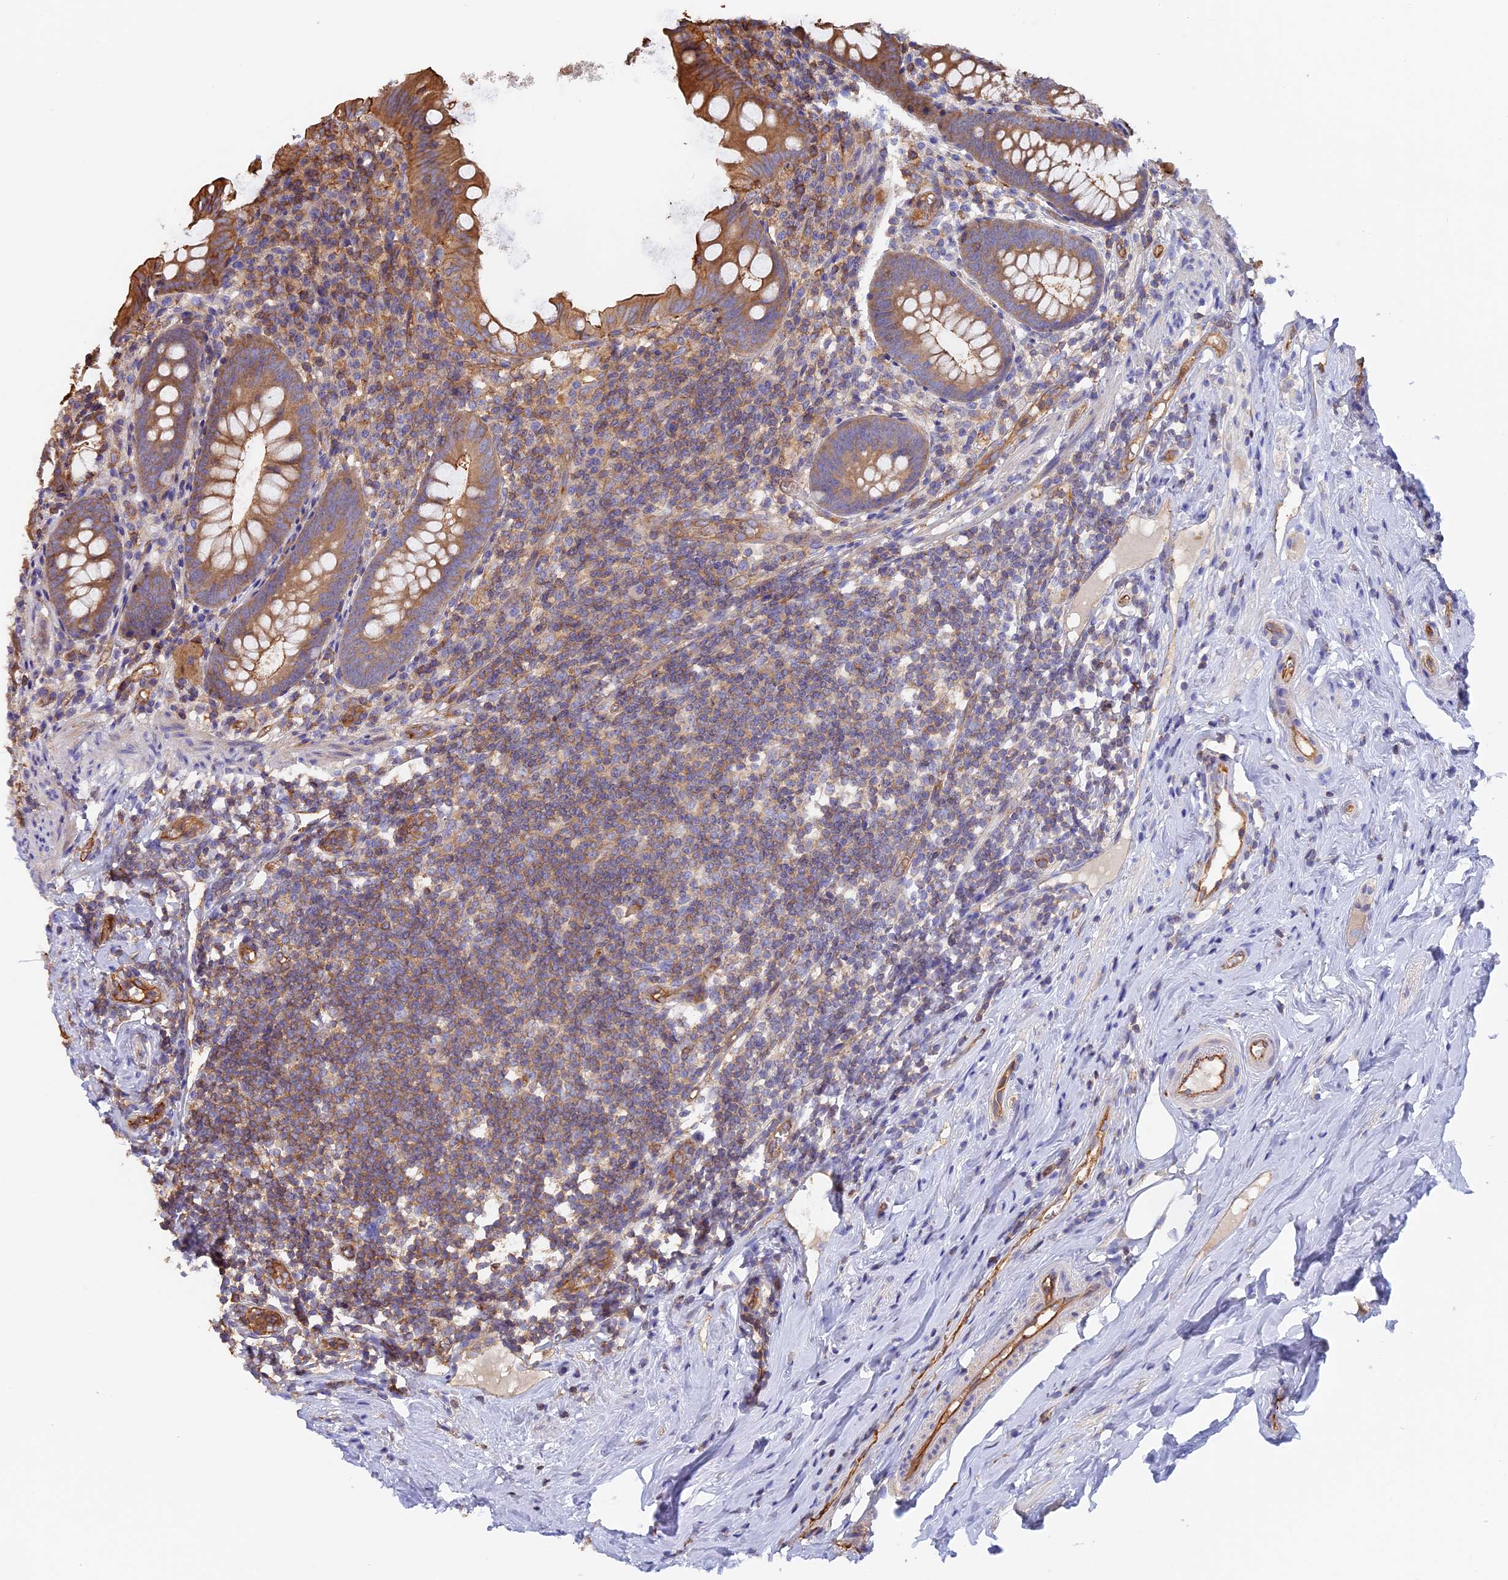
{"staining": {"intensity": "moderate", "quantity": ">75%", "location": "cytoplasmic/membranous"}, "tissue": "appendix", "cell_type": "Glandular cells", "image_type": "normal", "snomed": [{"axis": "morphology", "description": "Normal tissue, NOS"}, {"axis": "topography", "description": "Appendix"}], "caption": "Immunohistochemical staining of normal human appendix exhibits moderate cytoplasmic/membranous protein expression in about >75% of glandular cells.", "gene": "VPS18", "patient": {"sex": "female", "age": 51}}